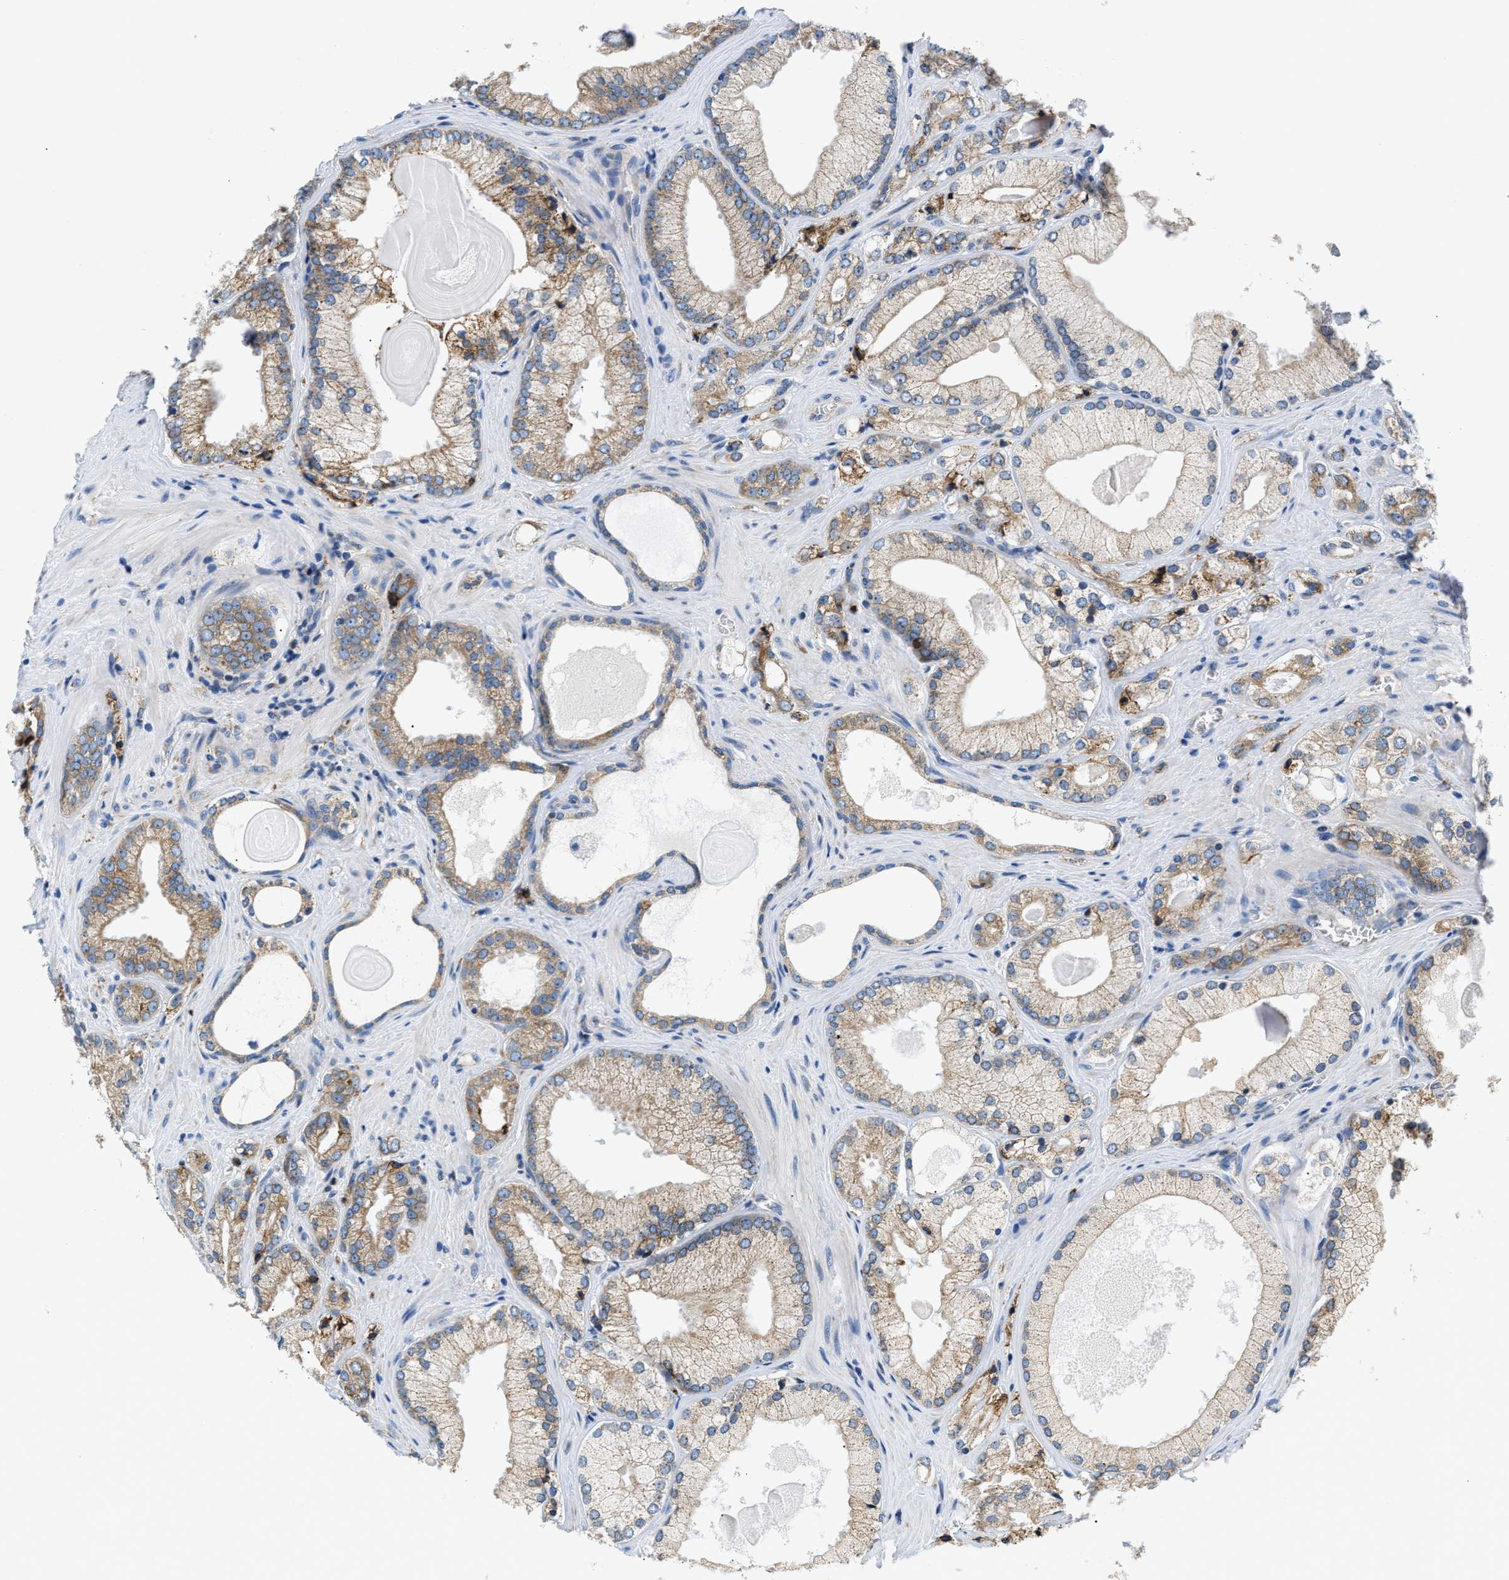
{"staining": {"intensity": "weak", "quantity": "<25%", "location": "cytoplasmic/membranous"}, "tissue": "prostate cancer", "cell_type": "Tumor cells", "image_type": "cancer", "snomed": [{"axis": "morphology", "description": "Adenocarcinoma, Low grade"}, {"axis": "topography", "description": "Prostate"}], "caption": "An immunohistochemistry histopathology image of adenocarcinoma (low-grade) (prostate) is shown. There is no staining in tumor cells of adenocarcinoma (low-grade) (prostate). (DAB (3,3'-diaminobenzidine) IHC, high magnification).", "gene": "HDHD3", "patient": {"sex": "male", "age": 65}}